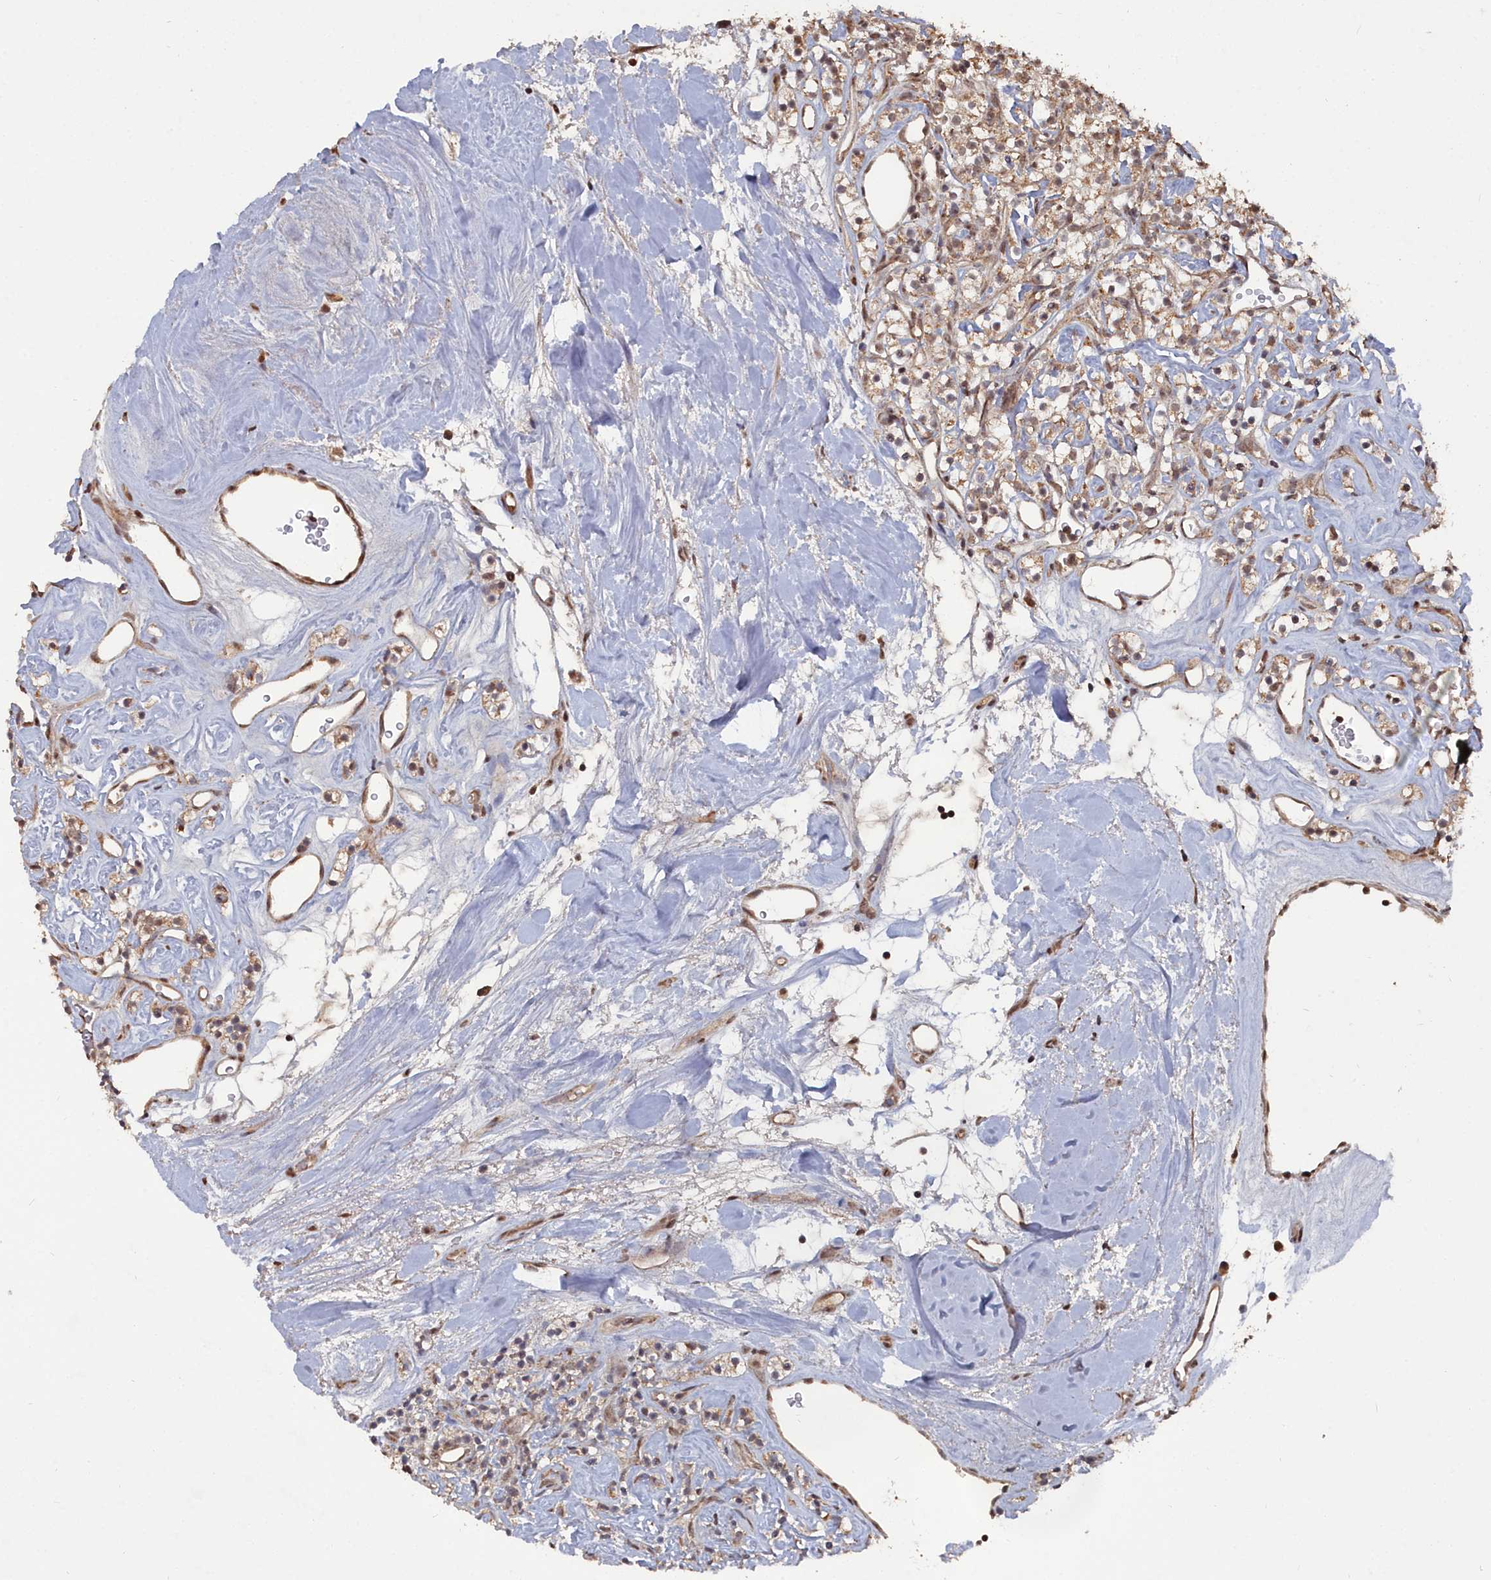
{"staining": {"intensity": "moderate", "quantity": ">75%", "location": "cytoplasmic/membranous"}, "tissue": "renal cancer", "cell_type": "Tumor cells", "image_type": "cancer", "snomed": [{"axis": "morphology", "description": "Adenocarcinoma, NOS"}, {"axis": "topography", "description": "Kidney"}], "caption": "Renal adenocarcinoma tissue reveals moderate cytoplasmic/membranous positivity in about >75% of tumor cells, visualized by immunohistochemistry. Immunohistochemistry (ihc) stains the protein of interest in brown and the nuclei are stained blue.", "gene": "CCNP", "patient": {"sex": "male", "age": 77}}